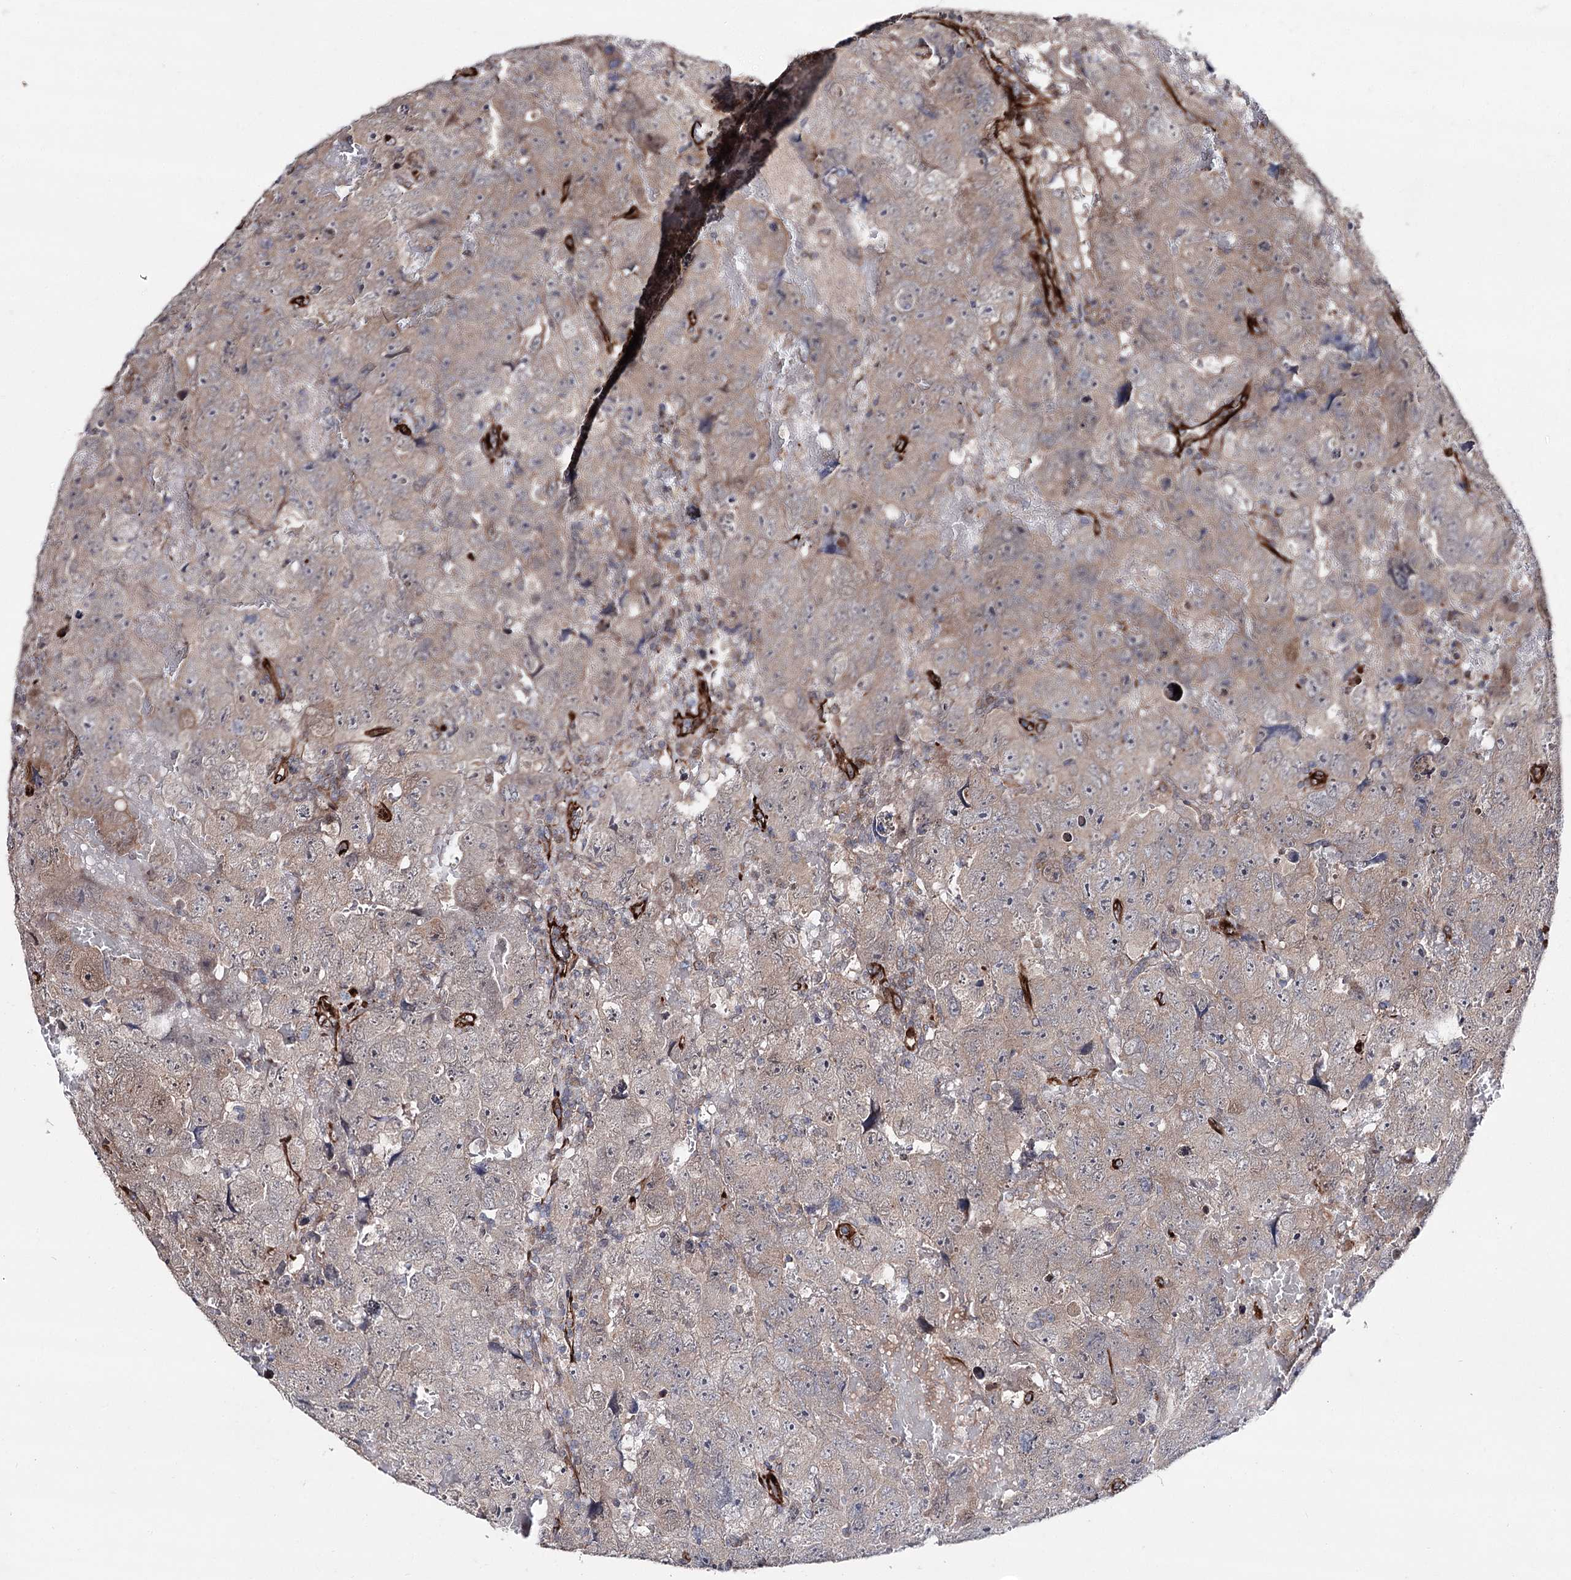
{"staining": {"intensity": "weak", "quantity": "<25%", "location": "cytoplasmic/membranous,nuclear"}, "tissue": "testis cancer", "cell_type": "Tumor cells", "image_type": "cancer", "snomed": [{"axis": "morphology", "description": "Carcinoma, Embryonal, NOS"}, {"axis": "topography", "description": "Testis"}], "caption": "Testis cancer stained for a protein using immunohistochemistry (IHC) displays no expression tumor cells.", "gene": "MIB1", "patient": {"sex": "male", "age": 45}}